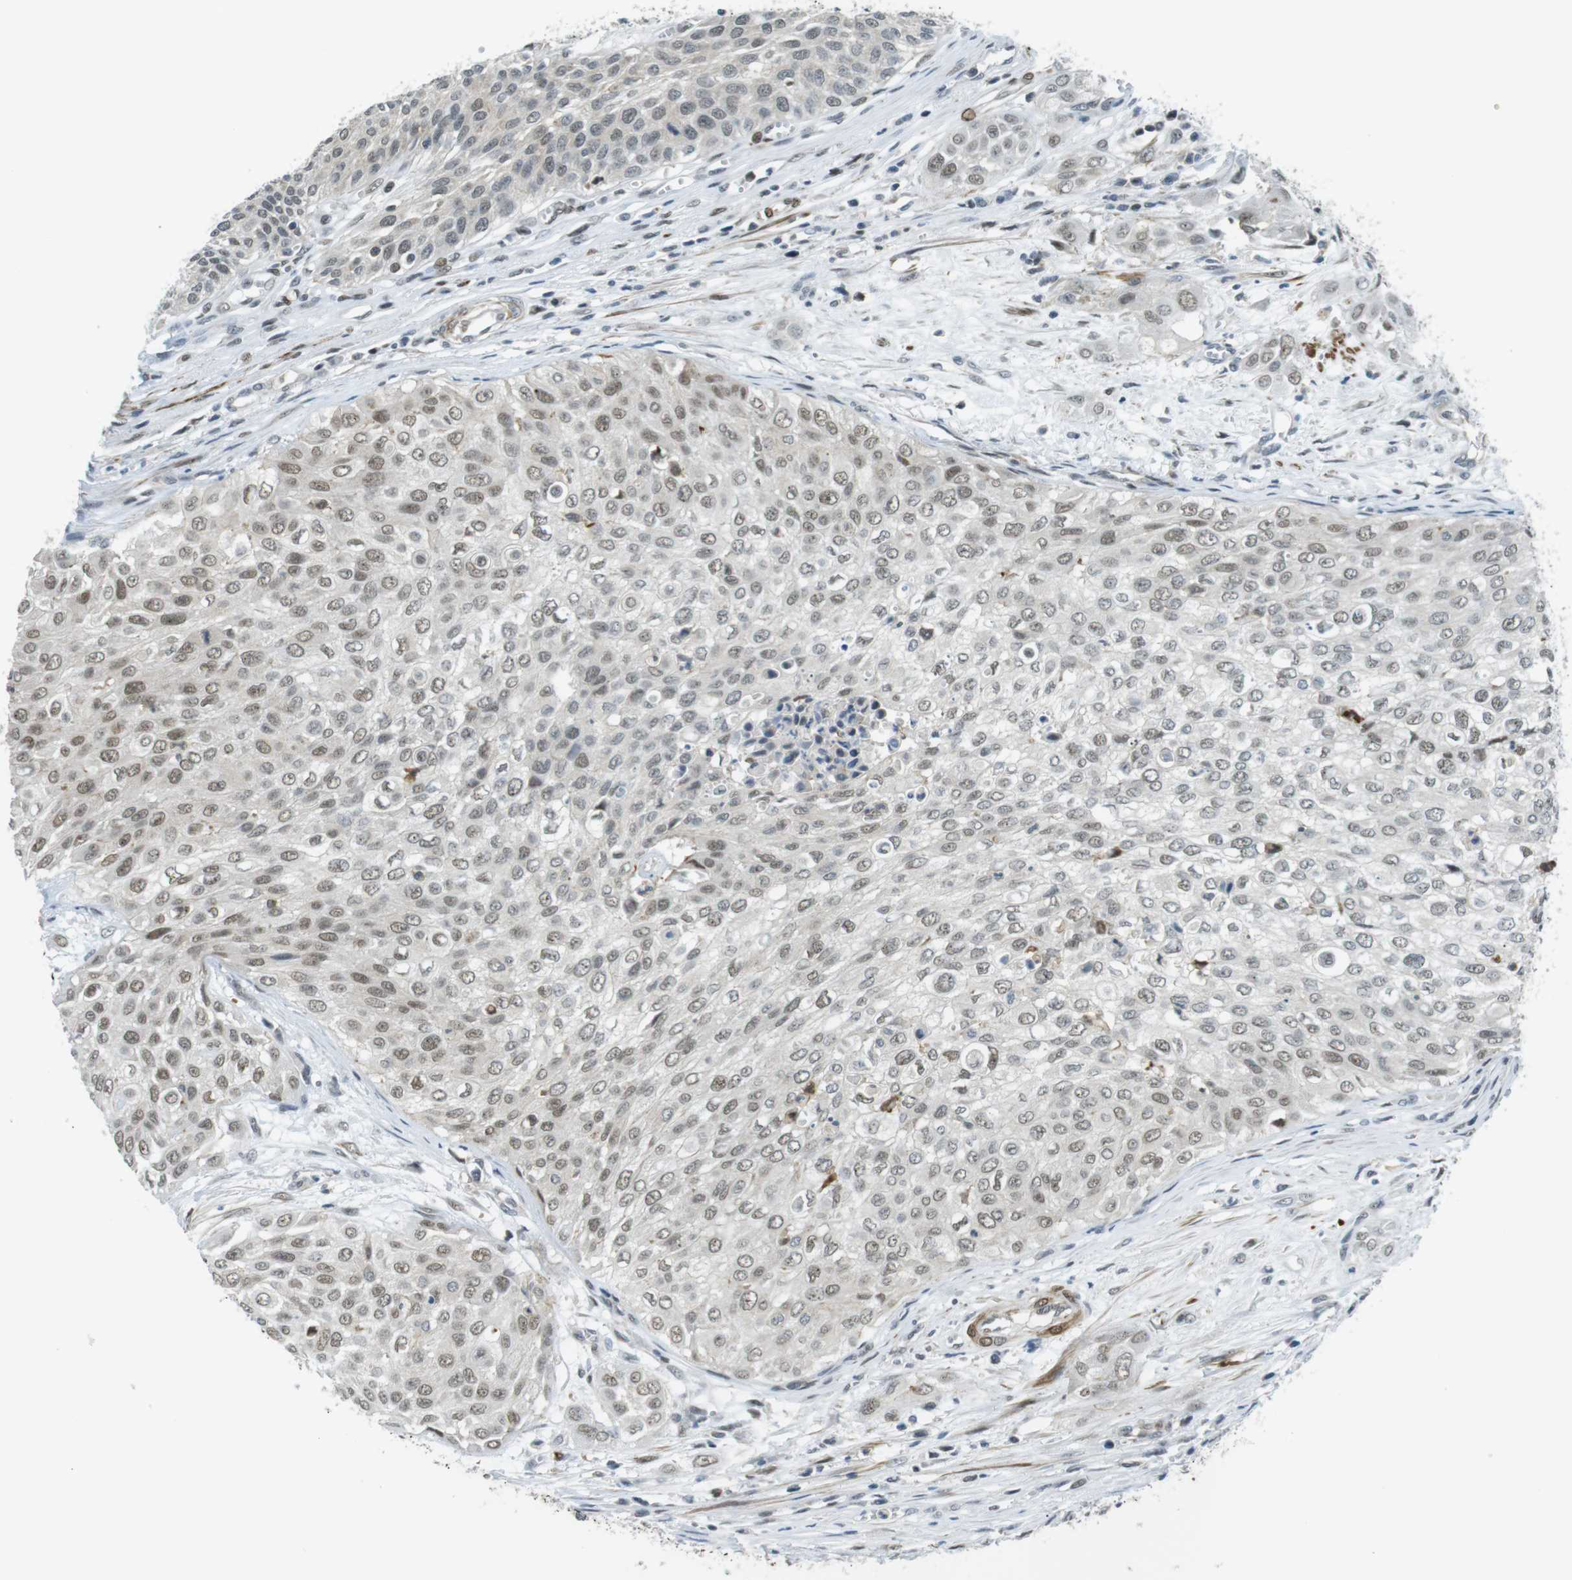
{"staining": {"intensity": "weak", "quantity": "25%-75%", "location": "nuclear"}, "tissue": "urothelial cancer", "cell_type": "Tumor cells", "image_type": "cancer", "snomed": [{"axis": "morphology", "description": "Urothelial carcinoma, High grade"}, {"axis": "topography", "description": "Urinary bladder"}], "caption": "Weak nuclear protein staining is seen in approximately 25%-75% of tumor cells in high-grade urothelial carcinoma.", "gene": "USP7", "patient": {"sex": "male", "age": 57}}